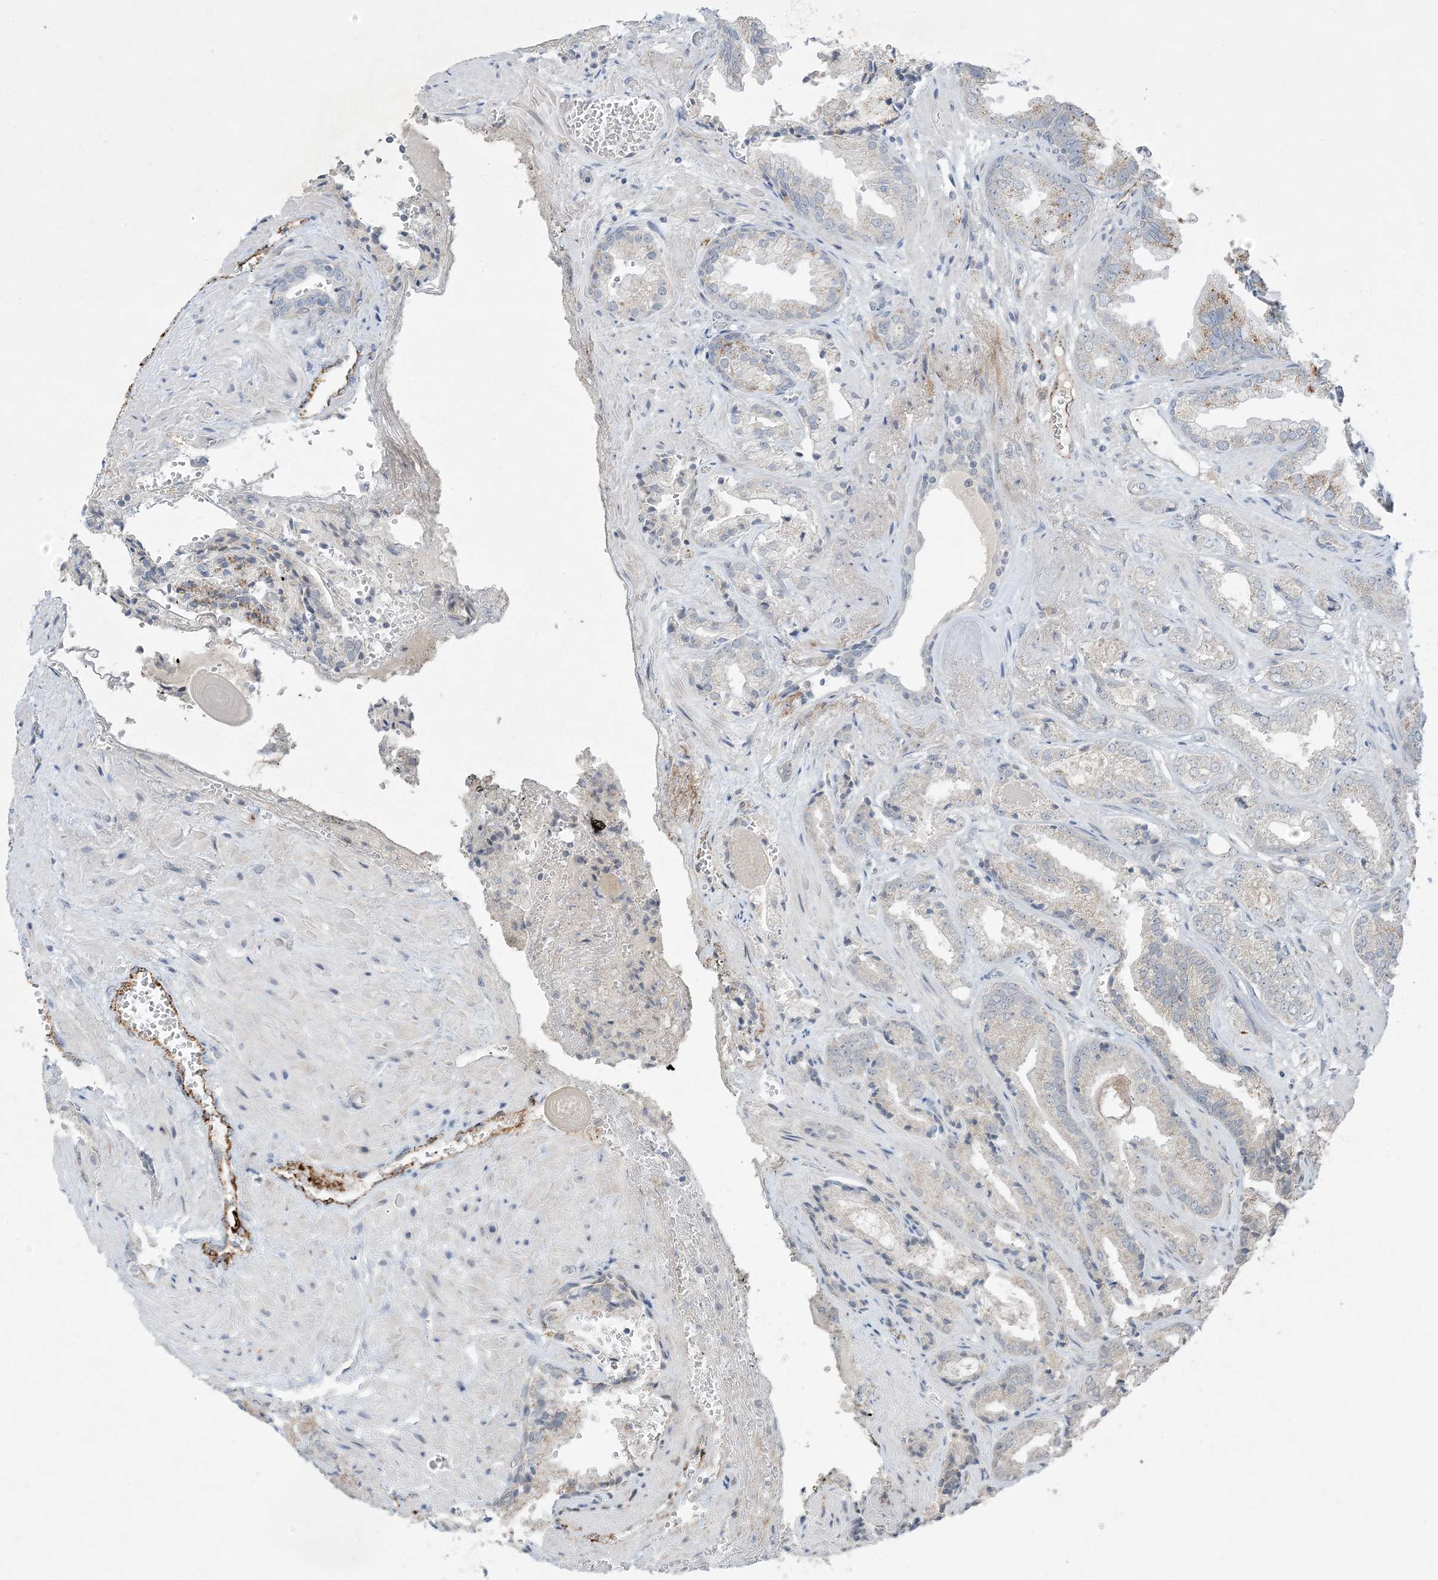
{"staining": {"intensity": "negative", "quantity": "none", "location": "none"}, "tissue": "prostate cancer", "cell_type": "Tumor cells", "image_type": "cancer", "snomed": [{"axis": "morphology", "description": "Adenocarcinoma, High grade"}, {"axis": "topography", "description": "Prostate"}], "caption": "IHC of human prostate cancer (adenocarcinoma (high-grade)) reveals no positivity in tumor cells.", "gene": "PRSS36", "patient": {"sex": "male", "age": 71}}